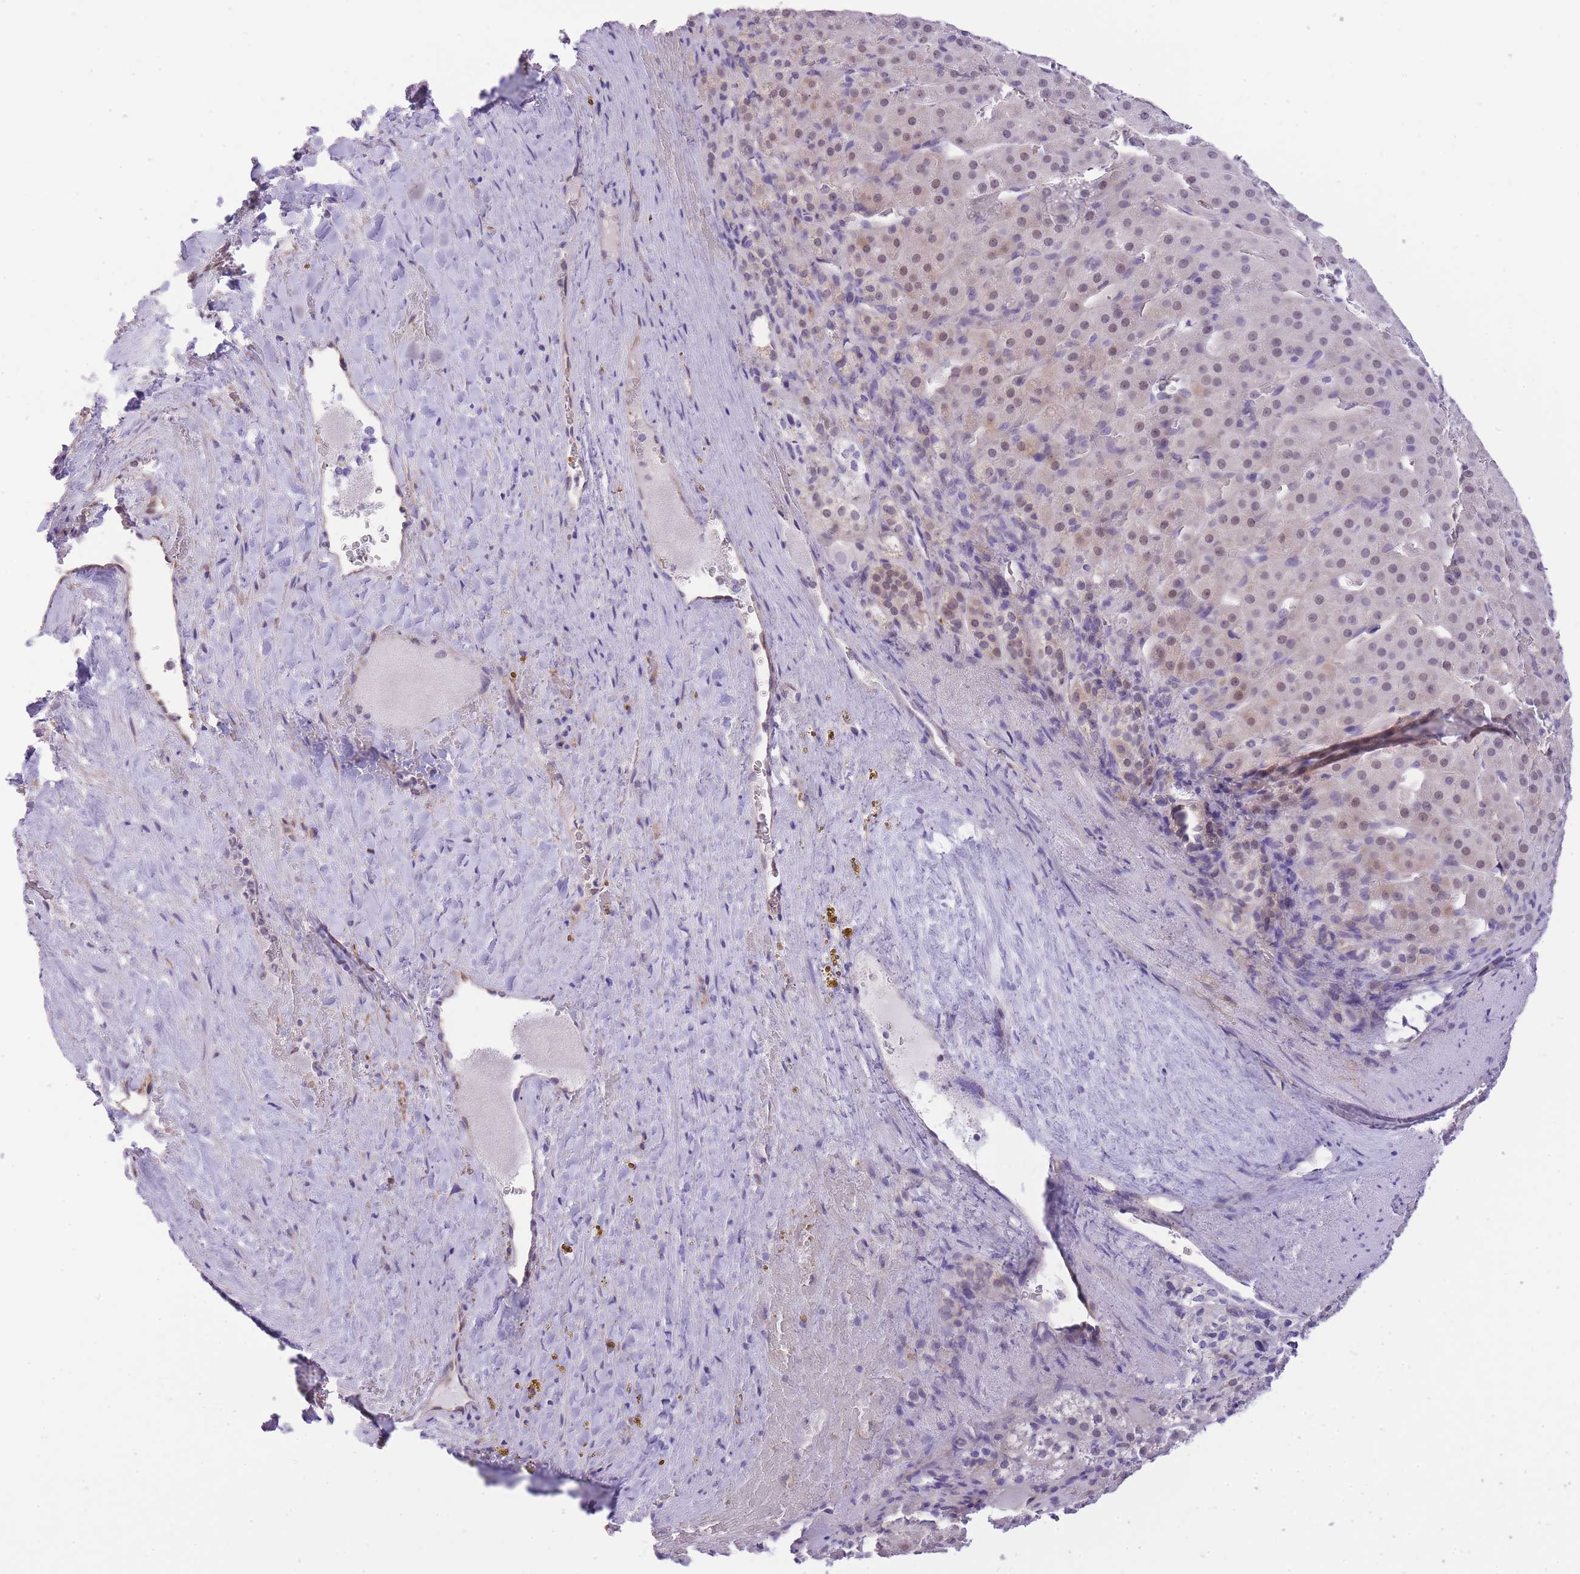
{"staining": {"intensity": "weak", "quantity": "25%-75%", "location": "nuclear"}, "tissue": "adrenal gland", "cell_type": "Glandular cells", "image_type": "normal", "snomed": [{"axis": "morphology", "description": "Normal tissue, NOS"}, {"axis": "topography", "description": "Adrenal gland"}], "caption": "IHC staining of unremarkable adrenal gland, which shows low levels of weak nuclear expression in approximately 25%-75% of glandular cells indicating weak nuclear protein expression. The staining was performed using DAB (brown) for protein detection and nuclei were counterstained in hematoxylin (blue).", "gene": "MEIOSIN", "patient": {"sex": "female", "age": 41}}